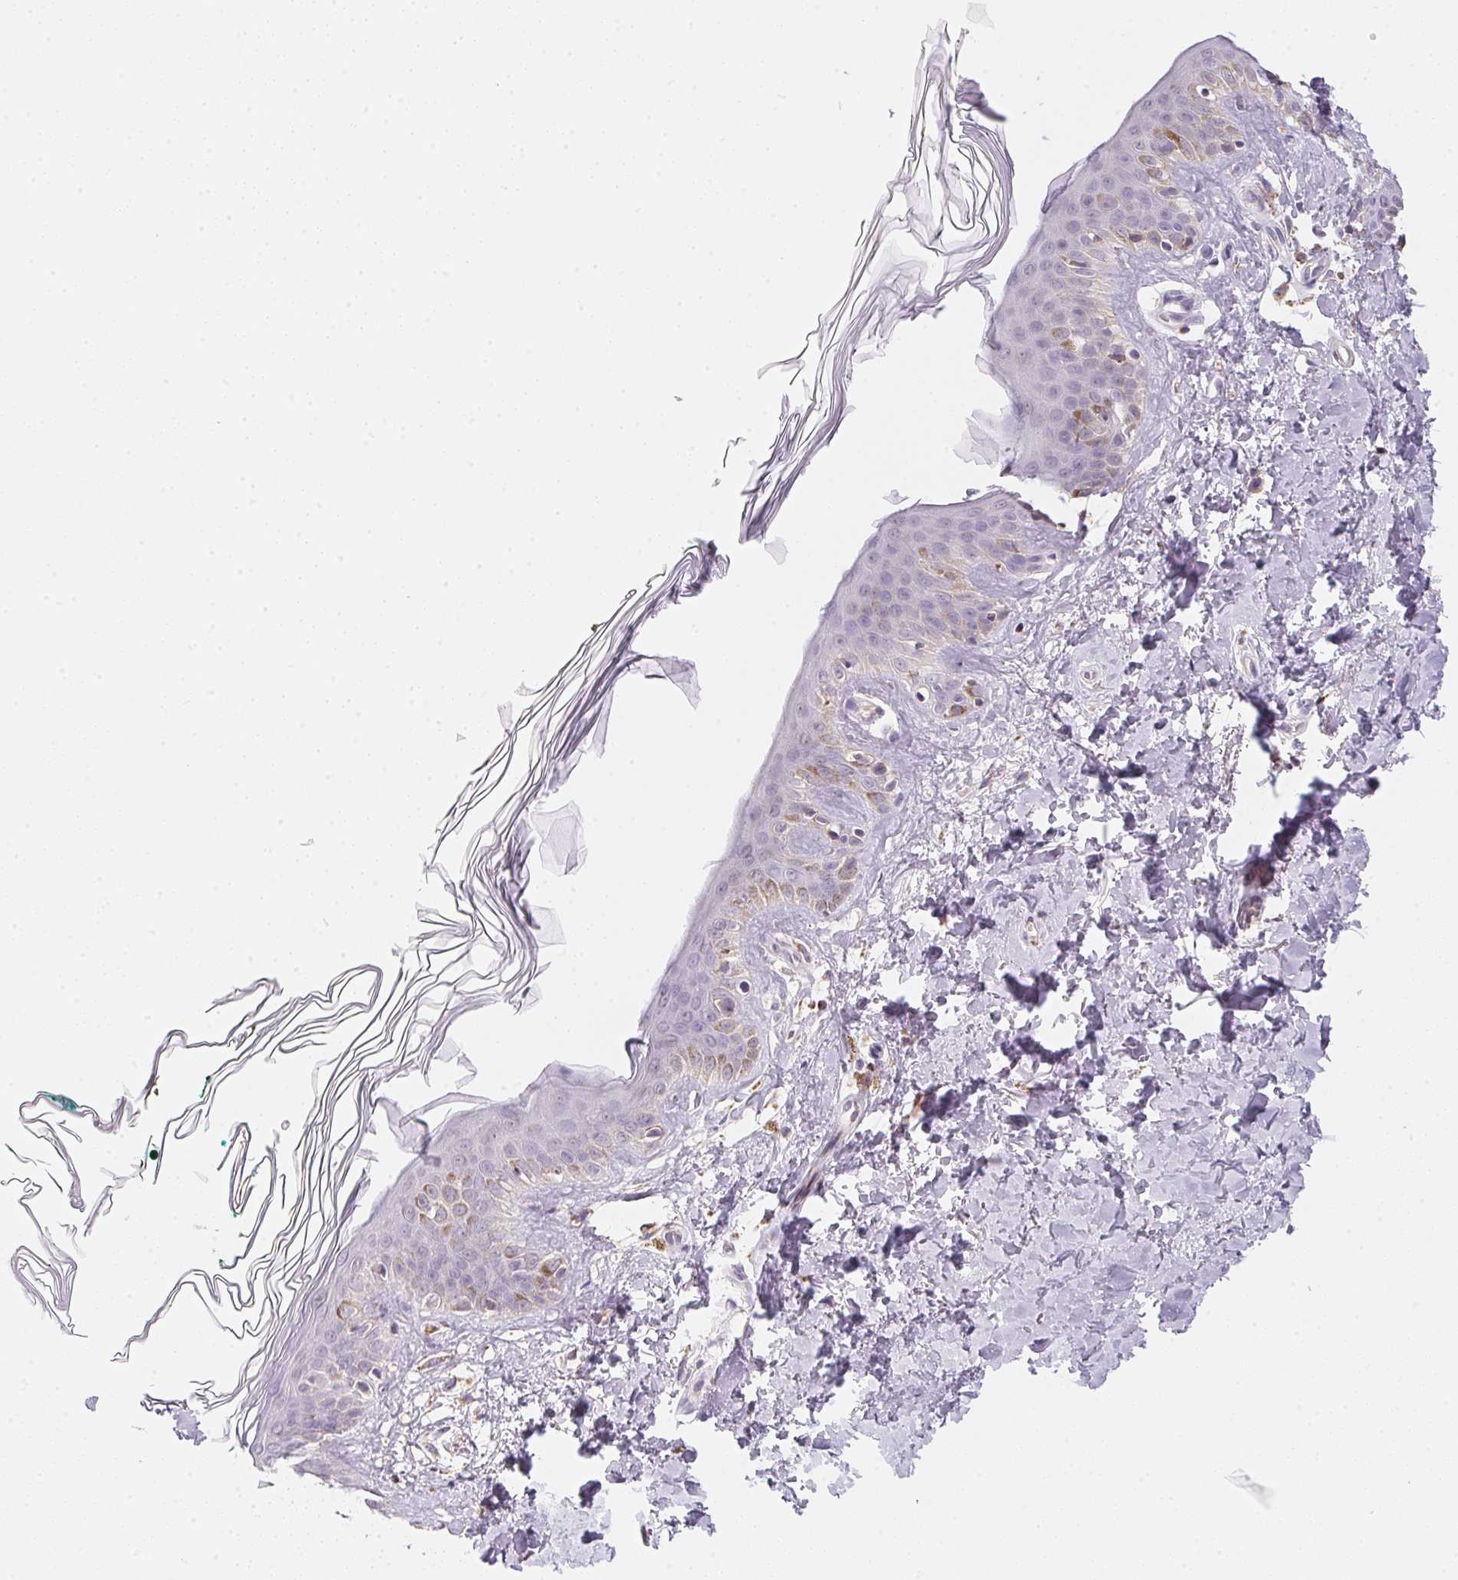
{"staining": {"intensity": "negative", "quantity": "none", "location": "none"}, "tissue": "skin", "cell_type": "Fibroblasts", "image_type": "normal", "snomed": [{"axis": "morphology", "description": "Normal tissue, NOS"}, {"axis": "topography", "description": "Skin"}, {"axis": "topography", "description": "Peripheral nerve tissue"}], "caption": "The image reveals no significant staining in fibroblasts of skin.", "gene": "GIPC2", "patient": {"sex": "female", "age": 45}}